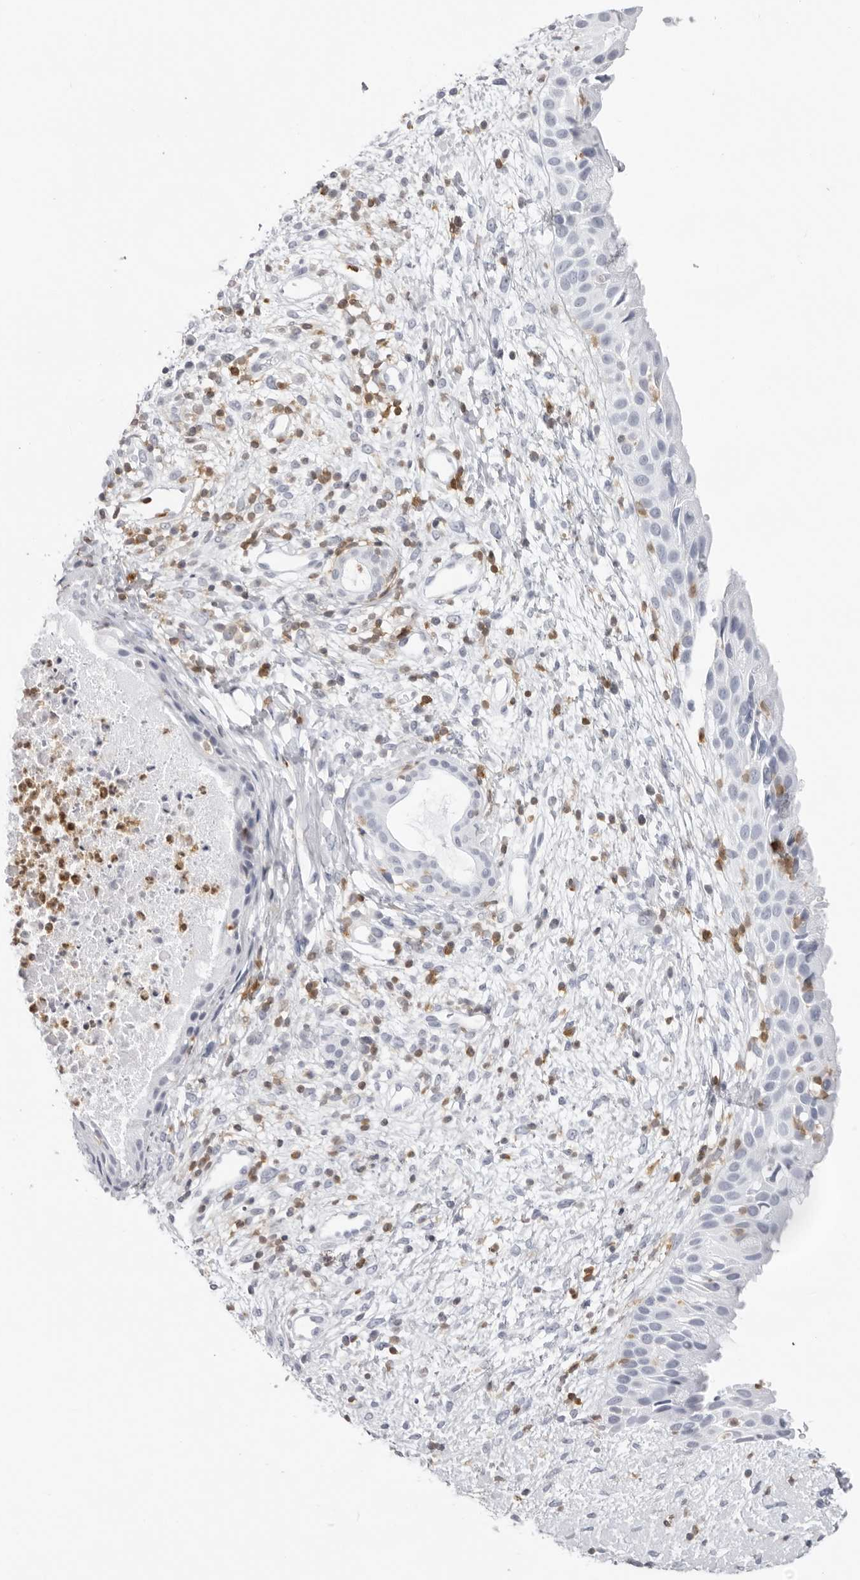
{"staining": {"intensity": "negative", "quantity": "none", "location": "none"}, "tissue": "nasopharynx", "cell_type": "Respiratory epithelial cells", "image_type": "normal", "snomed": [{"axis": "morphology", "description": "Normal tissue, NOS"}, {"axis": "topography", "description": "Nasopharynx"}], "caption": "High power microscopy image of an immunohistochemistry (IHC) image of benign nasopharynx, revealing no significant positivity in respiratory epithelial cells. Brightfield microscopy of immunohistochemistry stained with DAB (brown) and hematoxylin (blue), captured at high magnification.", "gene": "FMNL1", "patient": {"sex": "male", "age": 22}}